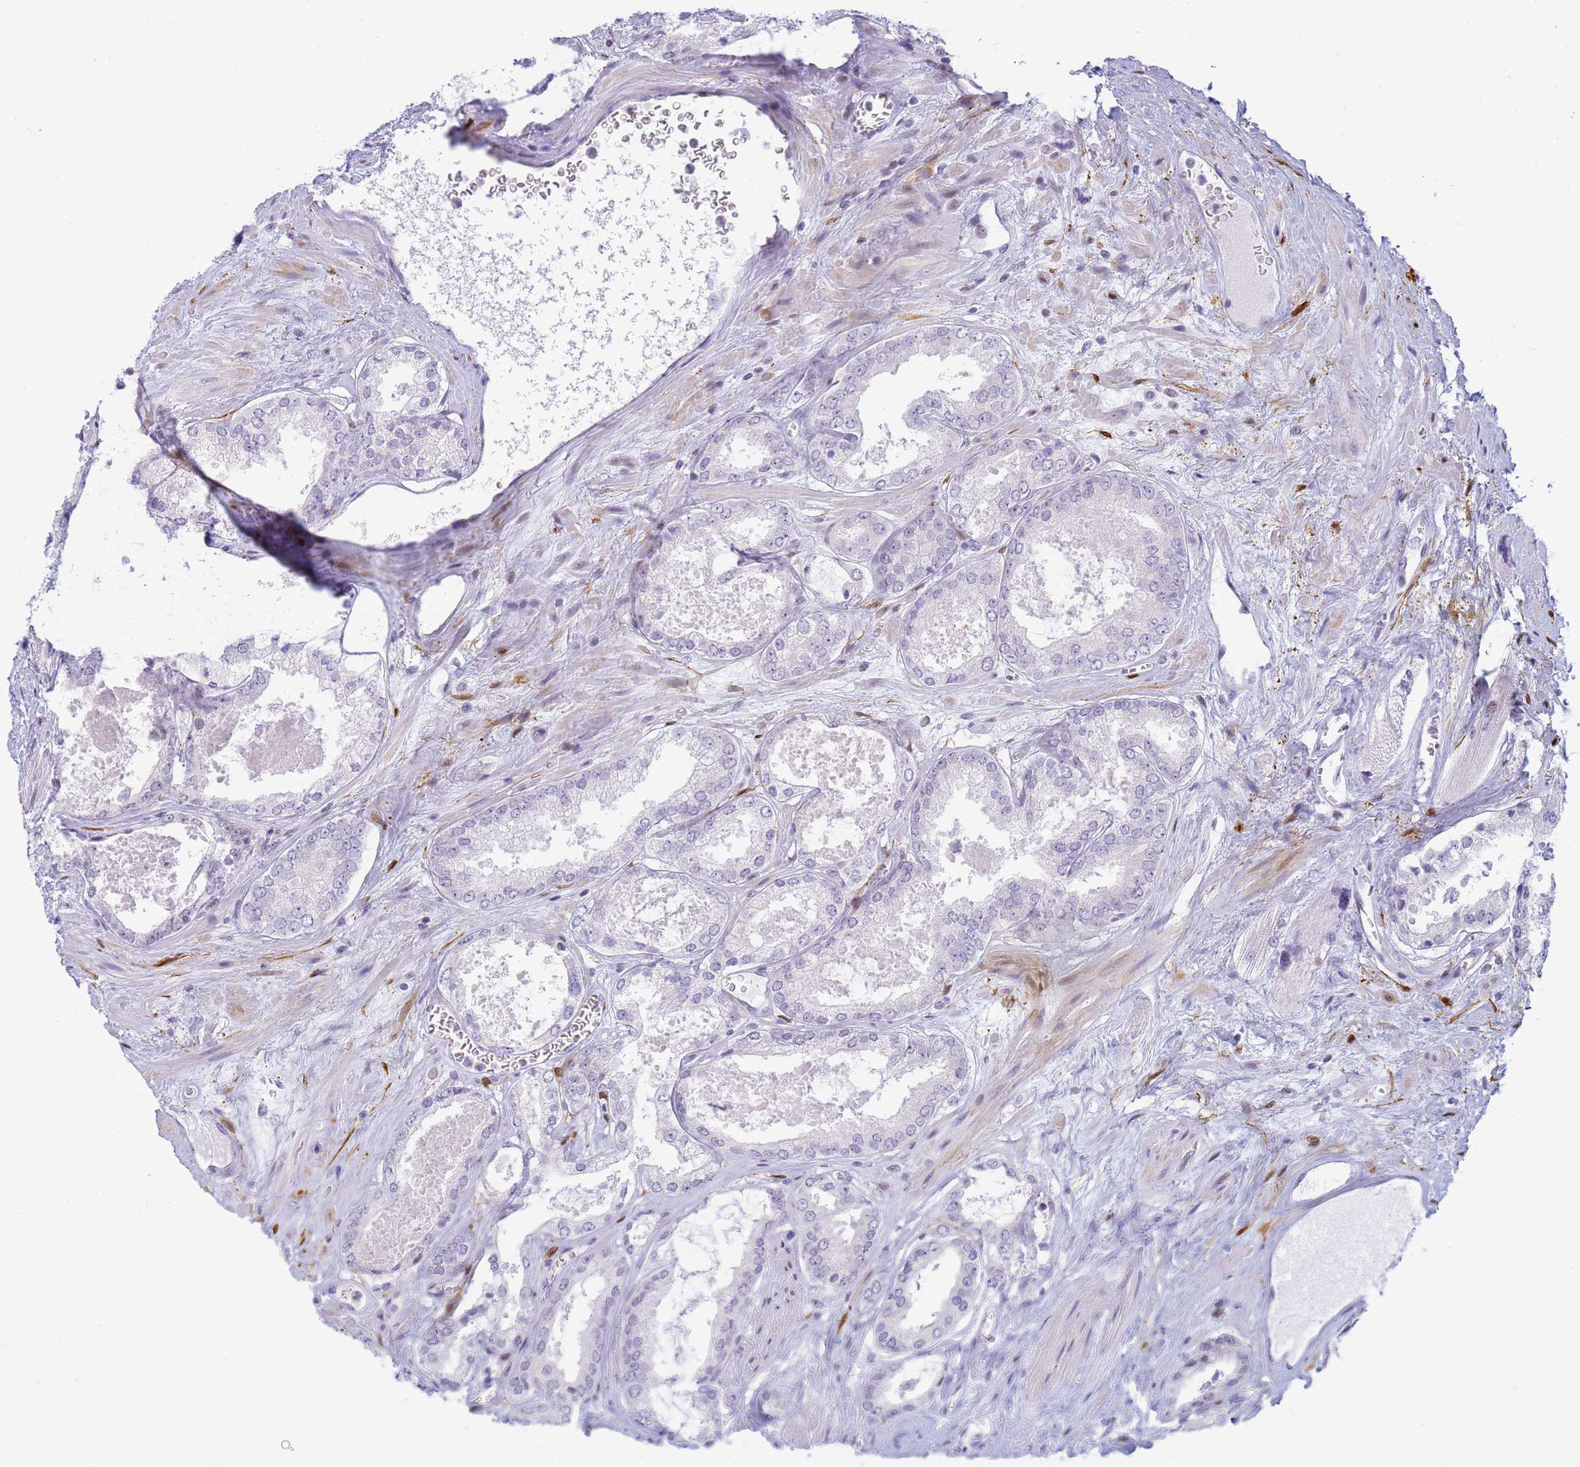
{"staining": {"intensity": "negative", "quantity": "none", "location": "none"}, "tissue": "prostate cancer", "cell_type": "Tumor cells", "image_type": "cancer", "snomed": [{"axis": "morphology", "description": "Adenocarcinoma, Low grade"}, {"axis": "topography", "description": "Prostate"}], "caption": "Immunohistochemistry (IHC) micrograph of neoplastic tissue: human low-grade adenocarcinoma (prostate) stained with DAB exhibits no significant protein staining in tumor cells.", "gene": "SNX20", "patient": {"sex": "male", "age": 68}}